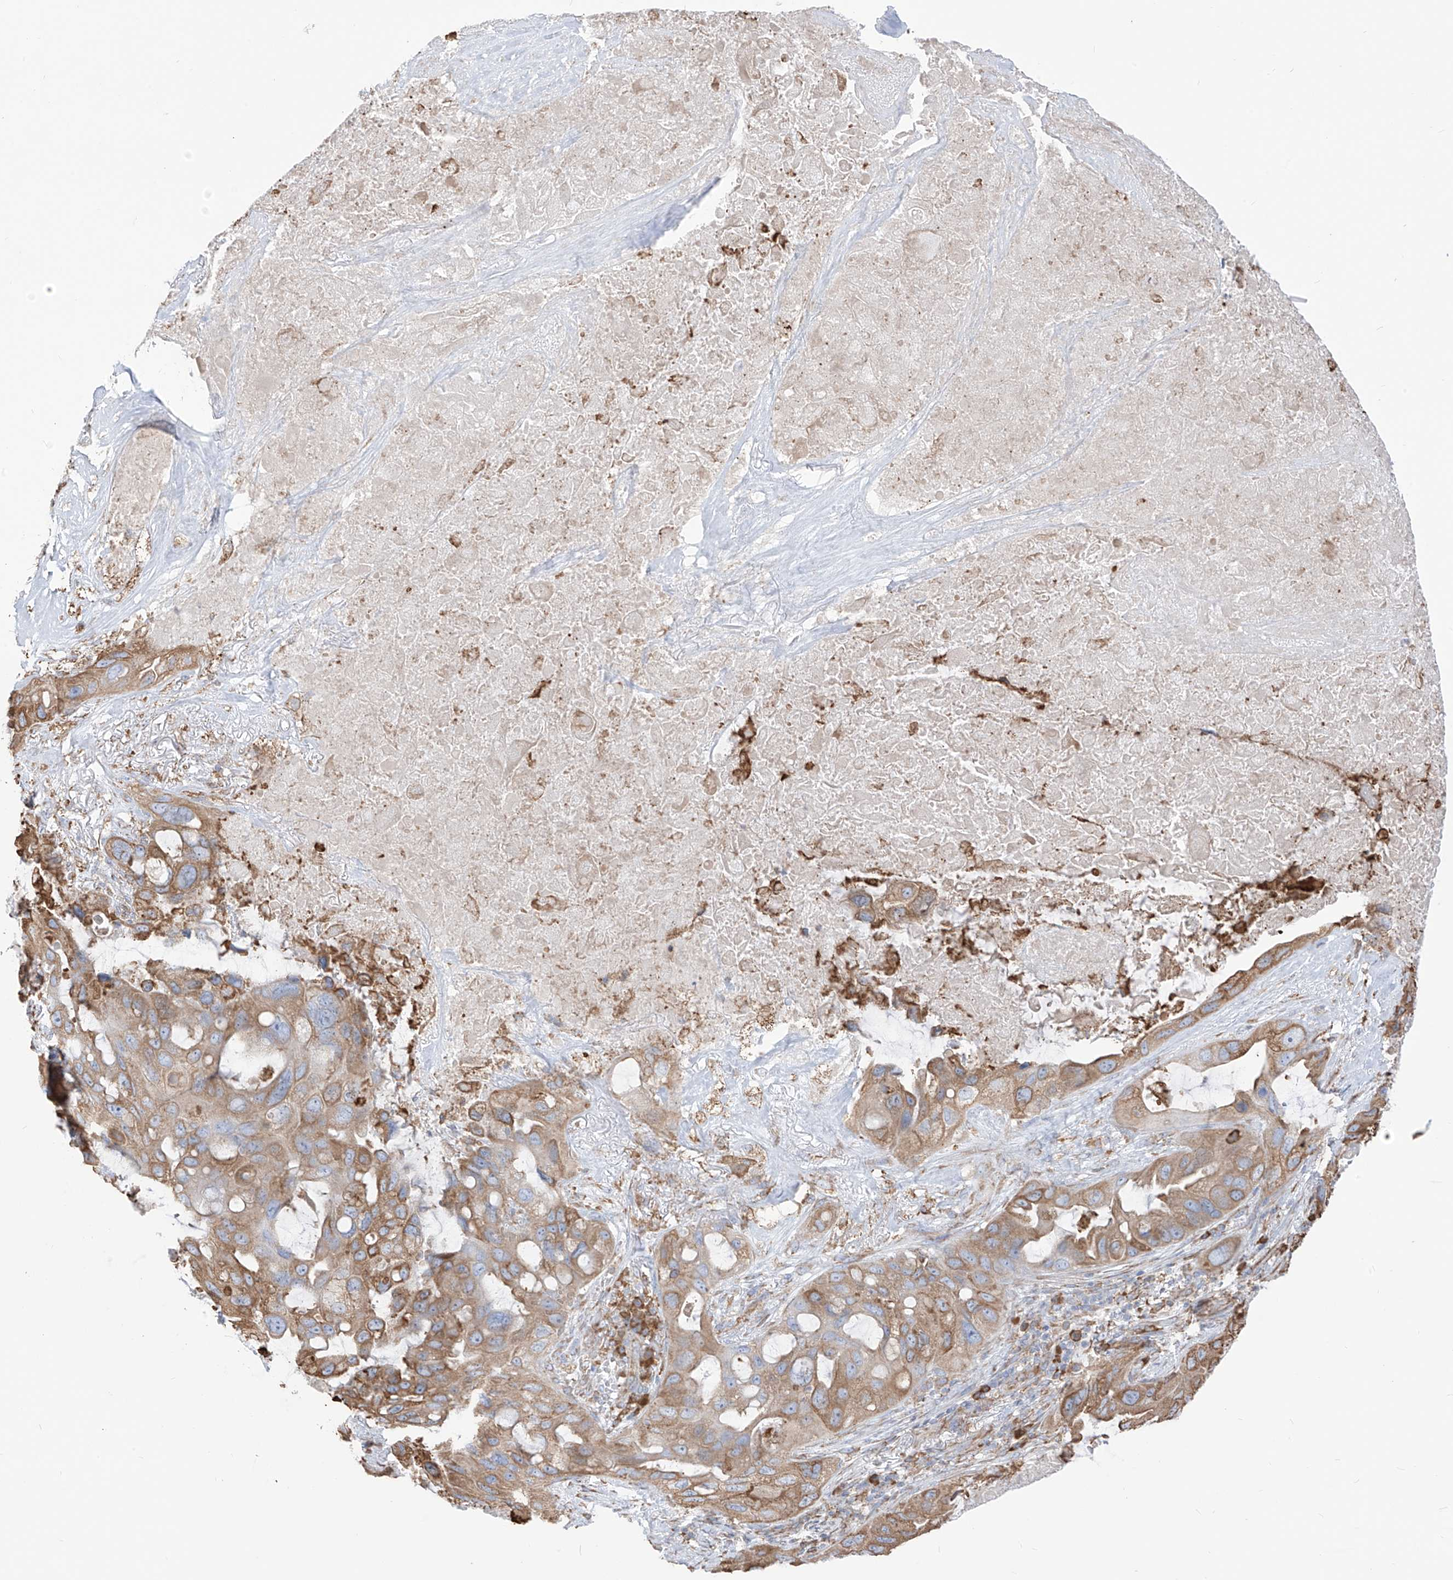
{"staining": {"intensity": "moderate", "quantity": ">75%", "location": "cytoplasmic/membranous"}, "tissue": "lung cancer", "cell_type": "Tumor cells", "image_type": "cancer", "snomed": [{"axis": "morphology", "description": "Squamous cell carcinoma, NOS"}, {"axis": "topography", "description": "Lung"}], "caption": "A medium amount of moderate cytoplasmic/membranous staining is seen in approximately >75% of tumor cells in lung squamous cell carcinoma tissue.", "gene": "PDIA6", "patient": {"sex": "female", "age": 73}}